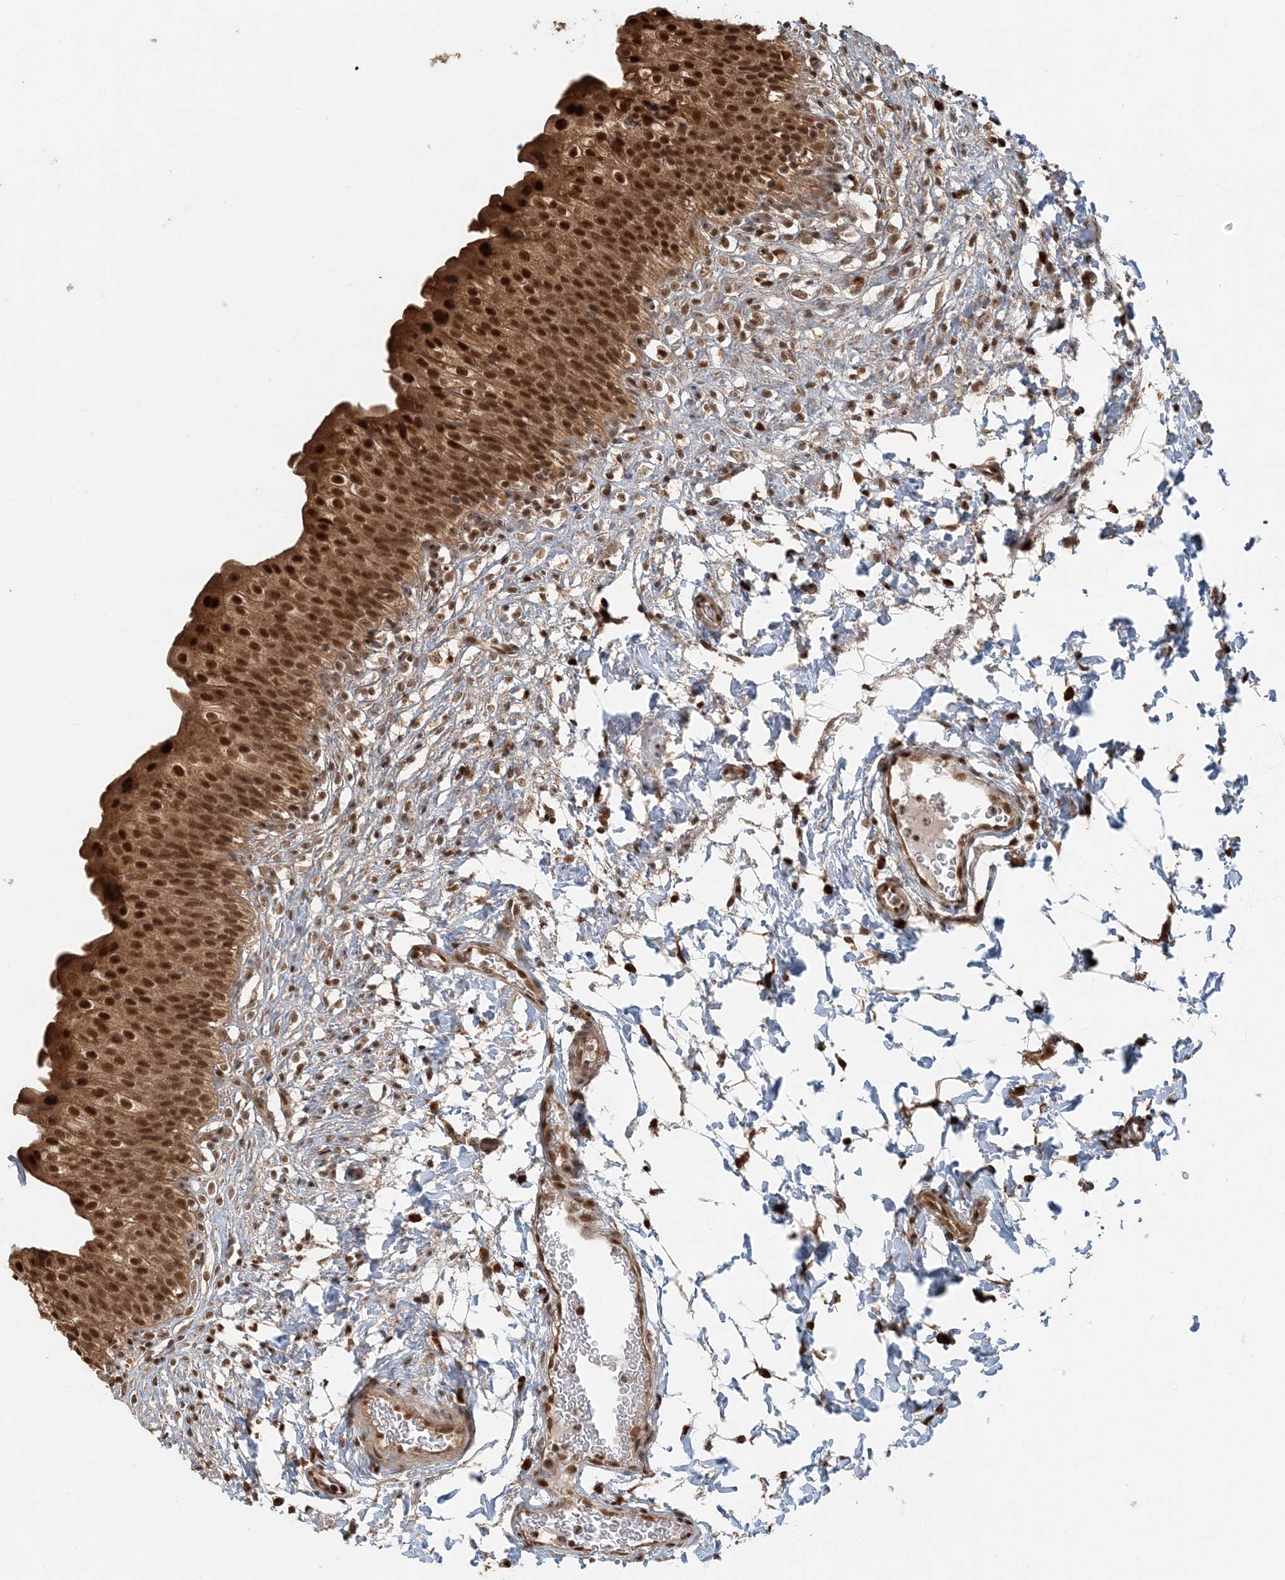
{"staining": {"intensity": "strong", "quantity": ">75%", "location": "cytoplasmic/membranous,nuclear"}, "tissue": "urinary bladder", "cell_type": "Urothelial cells", "image_type": "normal", "snomed": [{"axis": "morphology", "description": "Normal tissue, NOS"}, {"axis": "topography", "description": "Urinary bladder"}], "caption": "Immunohistochemistry staining of benign urinary bladder, which exhibits high levels of strong cytoplasmic/membranous,nuclear positivity in about >75% of urothelial cells indicating strong cytoplasmic/membranous,nuclear protein positivity. The staining was performed using DAB (brown) for protein detection and nuclei were counterstained in hematoxylin (blue).", "gene": "ARHGAP35", "patient": {"sex": "male", "age": 55}}